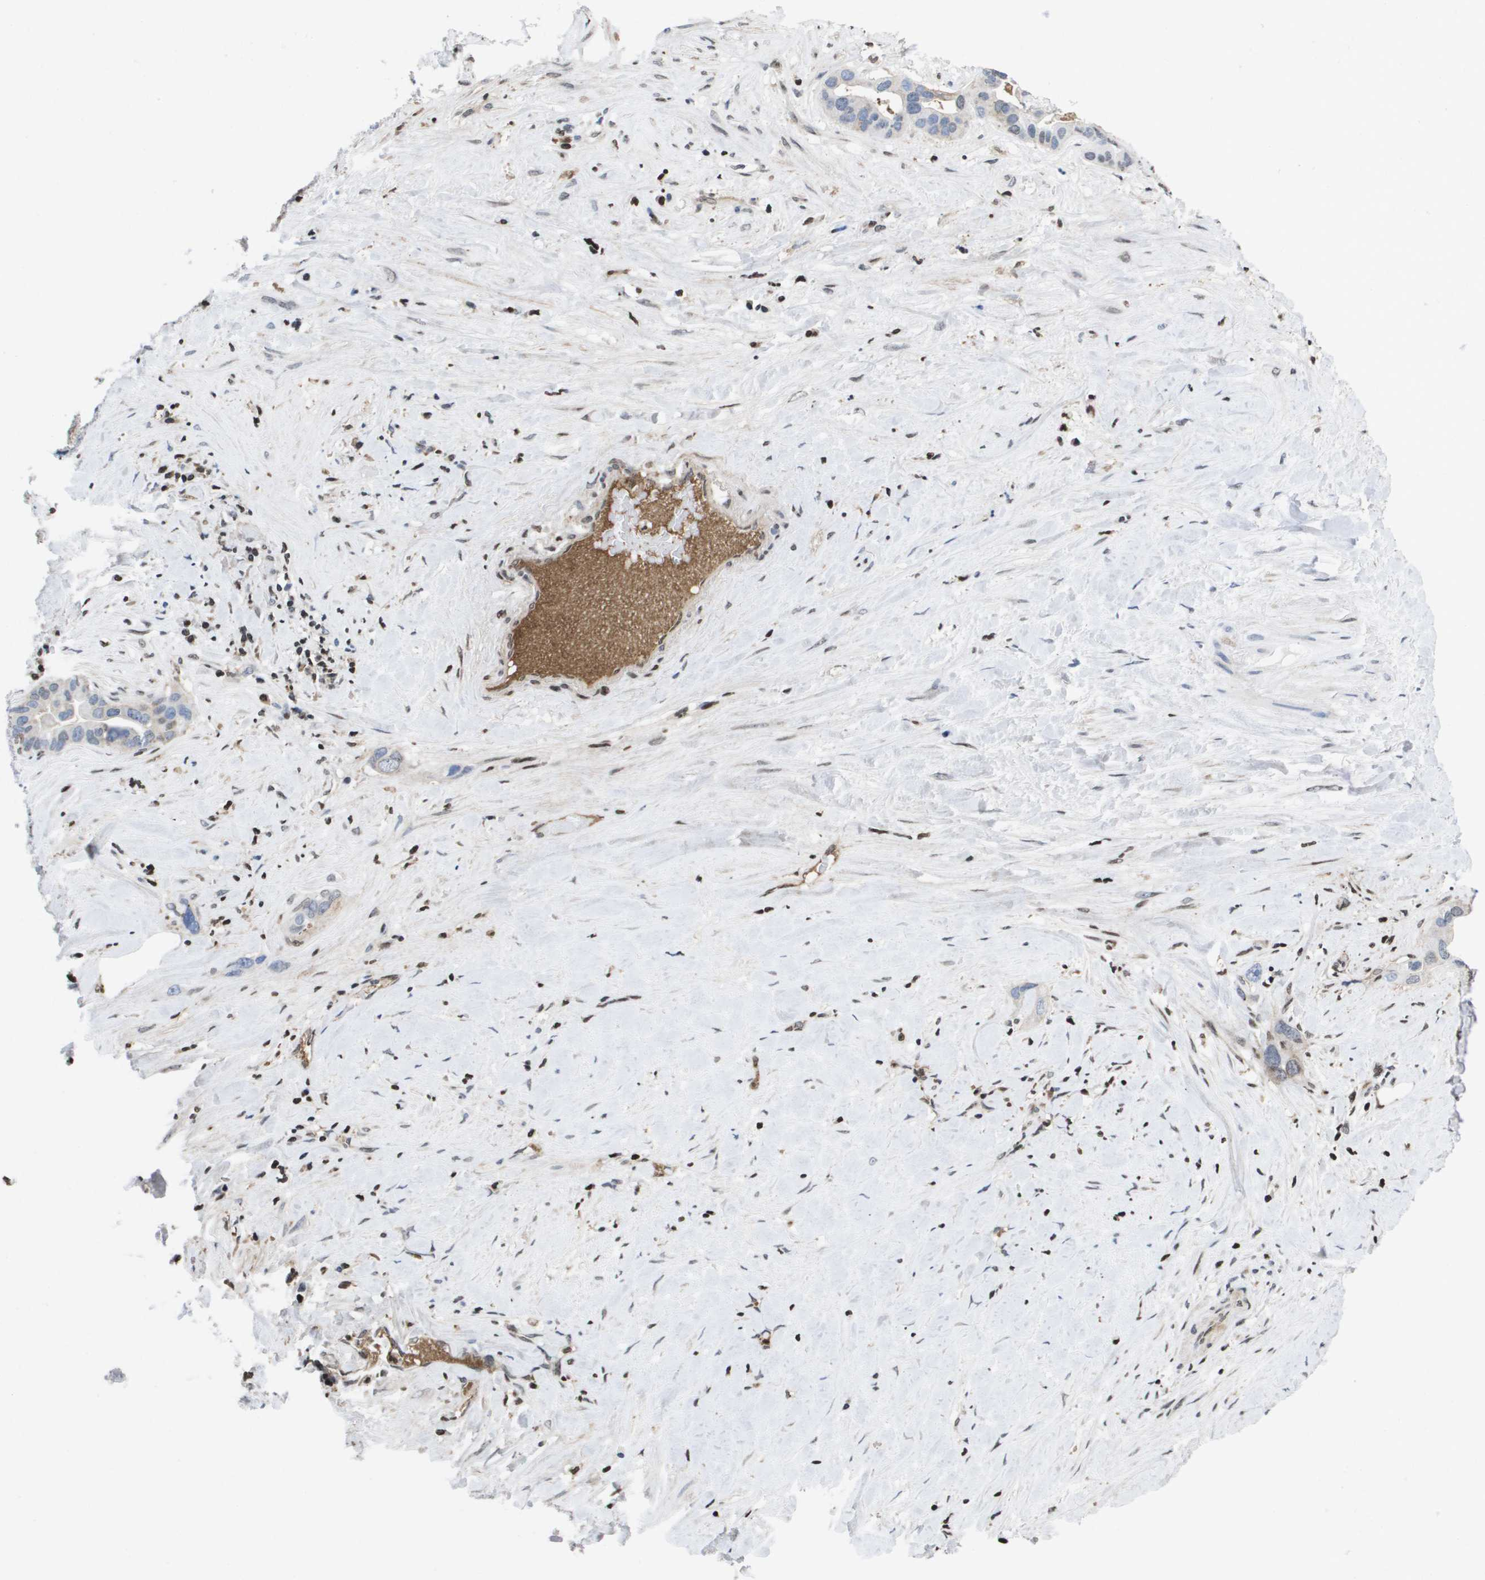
{"staining": {"intensity": "negative", "quantity": "none", "location": "none"}, "tissue": "liver cancer", "cell_type": "Tumor cells", "image_type": "cancer", "snomed": [{"axis": "morphology", "description": "Cholangiocarcinoma"}, {"axis": "topography", "description": "Liver"}], "caption": "This histopathology image is of liver cancer stained with immunohistochemistry to label a protein in brown with the nuclei are counter-stained blue. There is no expression in tumor cells. (DAB (3,3'-diaminobenzidine) immunohistochemistry (IHC) visualized using brightfield microscopy, high magnification).", "gene": "SERPINC1", "patient": {"sex": "female", "age": 65}}